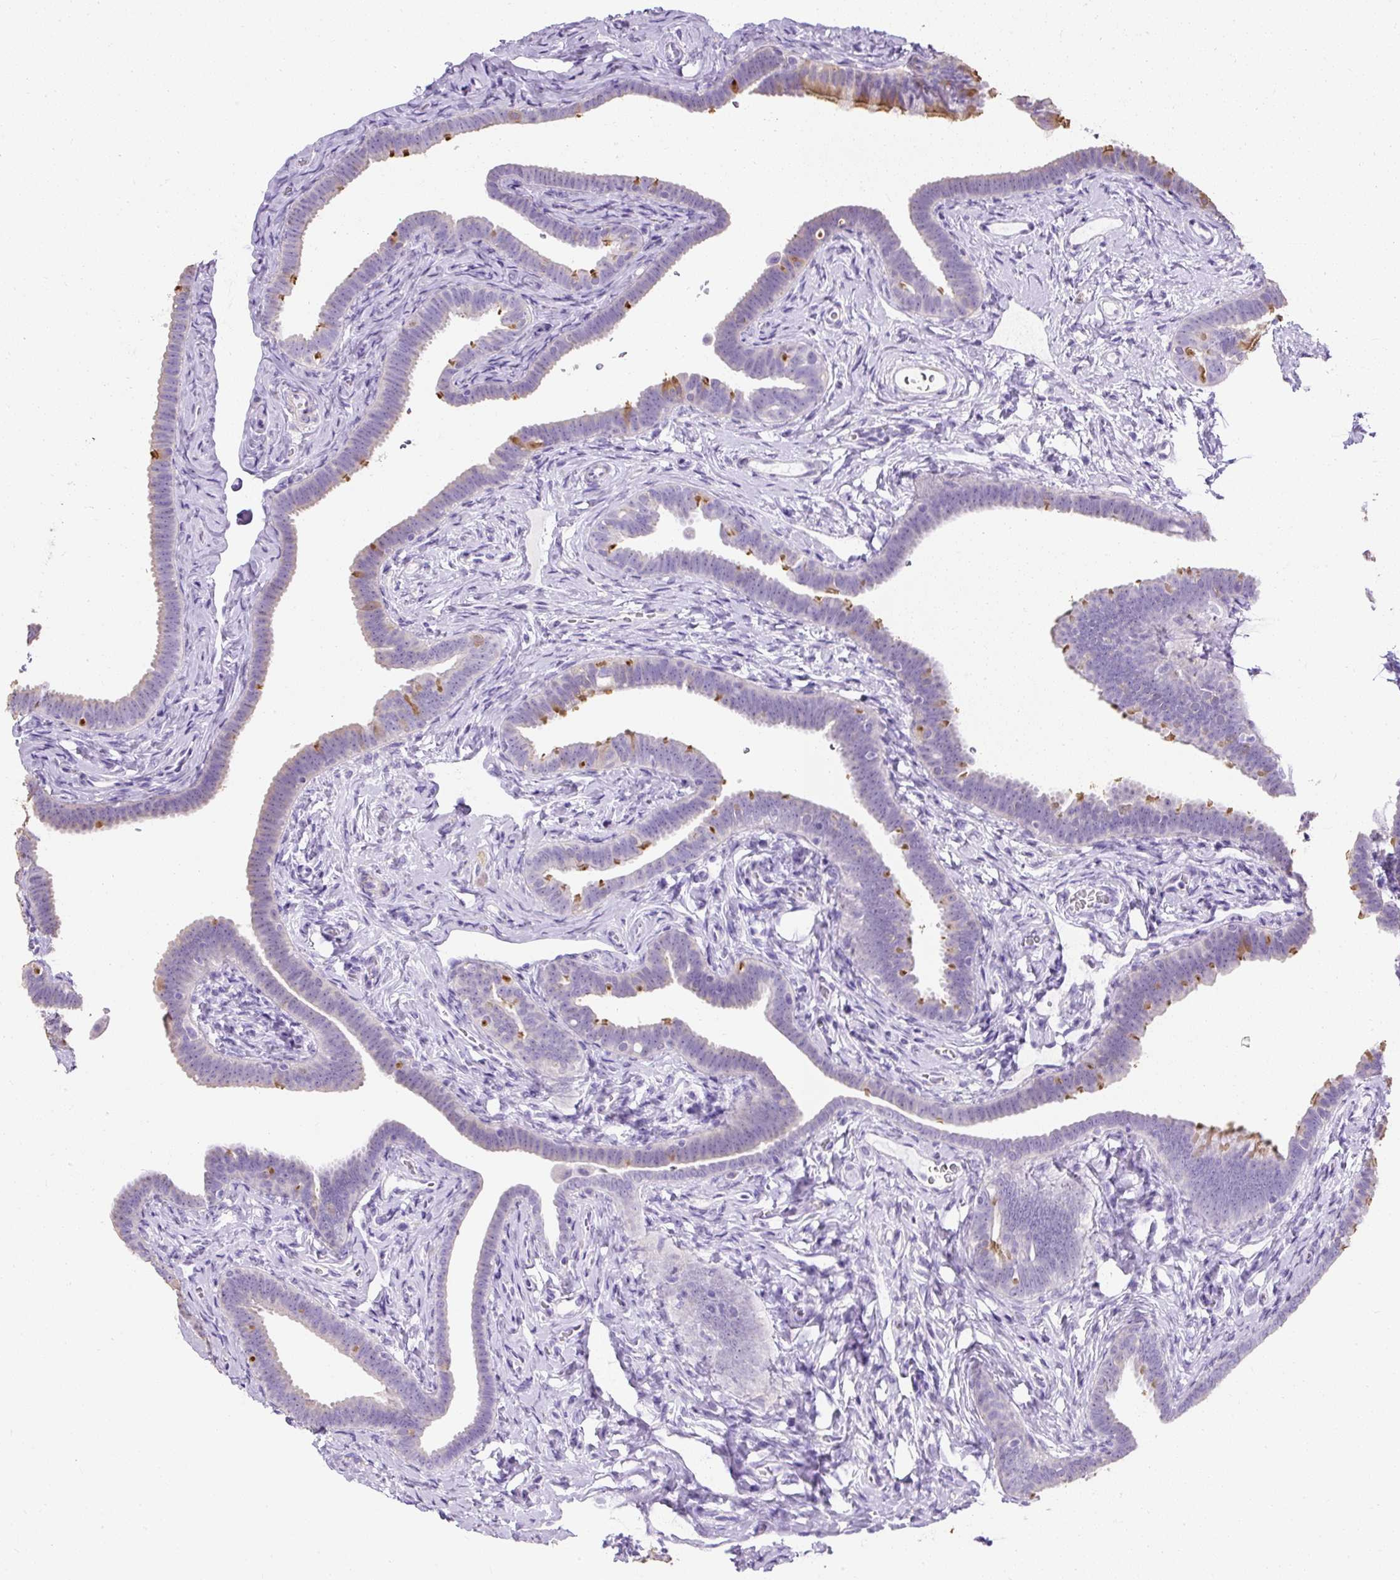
{"staining": {"intensity": "moderate", "quantity": "25%-75%", "location": "cytoplasmic/membranous"}, "tissue": "fallopian tube", "cell_type": "Glandular cells", "image_type": "normal", "snomed": [{"axis": "morphology", "description": "Normal tissue, NOS"}, {"axis": "topography", "description": "Fallopian tube"}], "caption": "An immunohistochemistry photomicrograph of normal tissue is shown. Protein staining in brown shows moderate cytoplasmic/membranous positivity in fallopian tube within glandular cells.", "gene": "C2CD4C", "patient": {"sex": "female", "age": 69}}